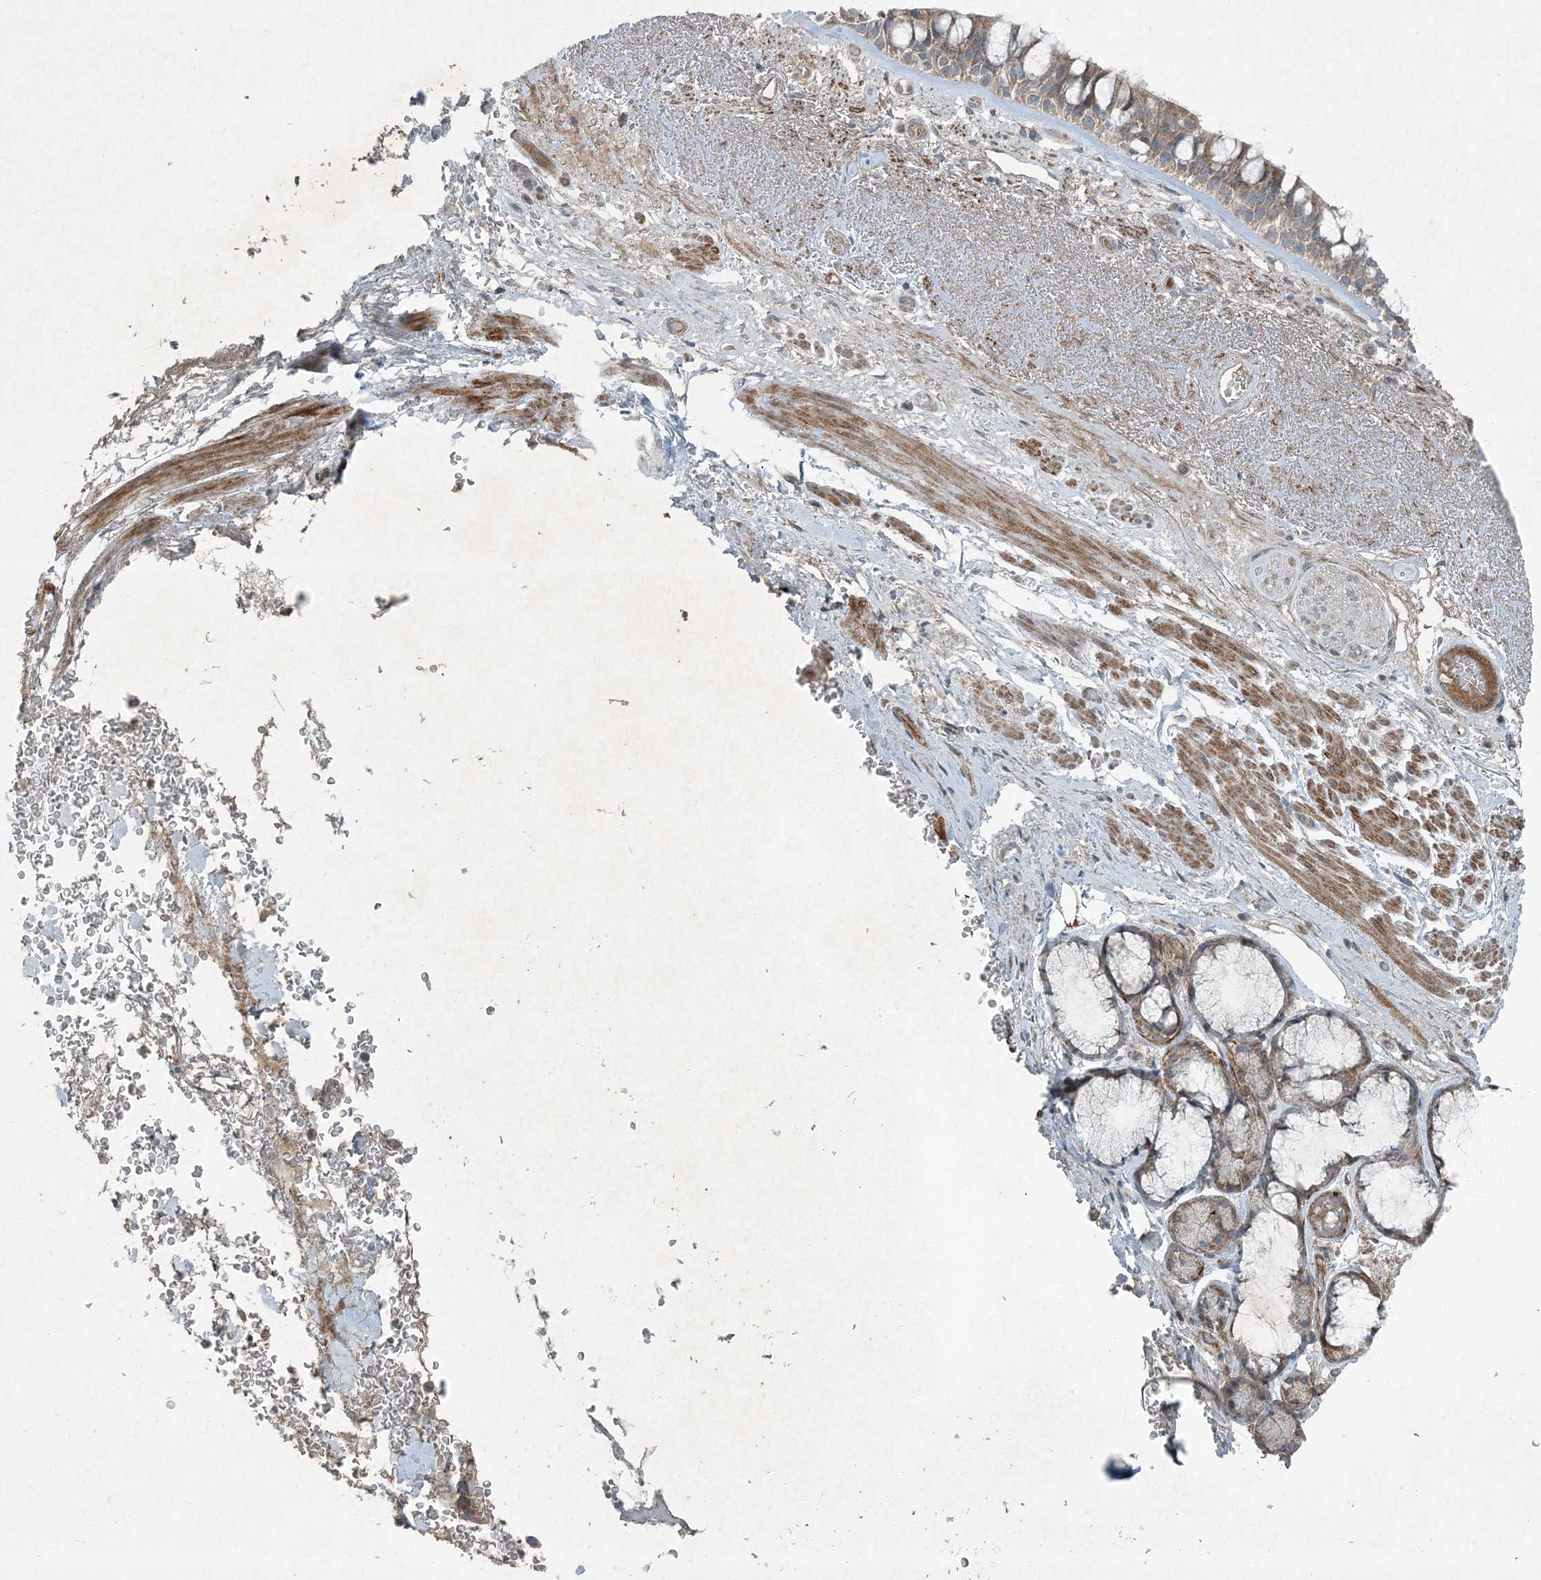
{"staining": {"intensity": "weak", "quantity": ">75%", "location": "cytoplasmic/membranous"}, "tissue": "bronchus", "cell_type": "Respiratory epithelial cells", "image_type": "normal", "snomed": [{"axis": "morphology", "description": "Normal tissue, NOS"}, {"axis": "morphology", "description": "Squamous cell carcinoma, NOS"}, {"axis": "topography", "description": "Lymph node"}, {"axis": "topography", "description": "Bronchus"}, {"axis": "topography", "description": "Lung"}], "caption": "Protein expression analysis of normal human bronchus reveals weak cytoplasmic/membranous staining in approximately >75% of respiratory epithelial cells.", "gene": "APOM", "patient": {"sex": "male", "age": 66}}